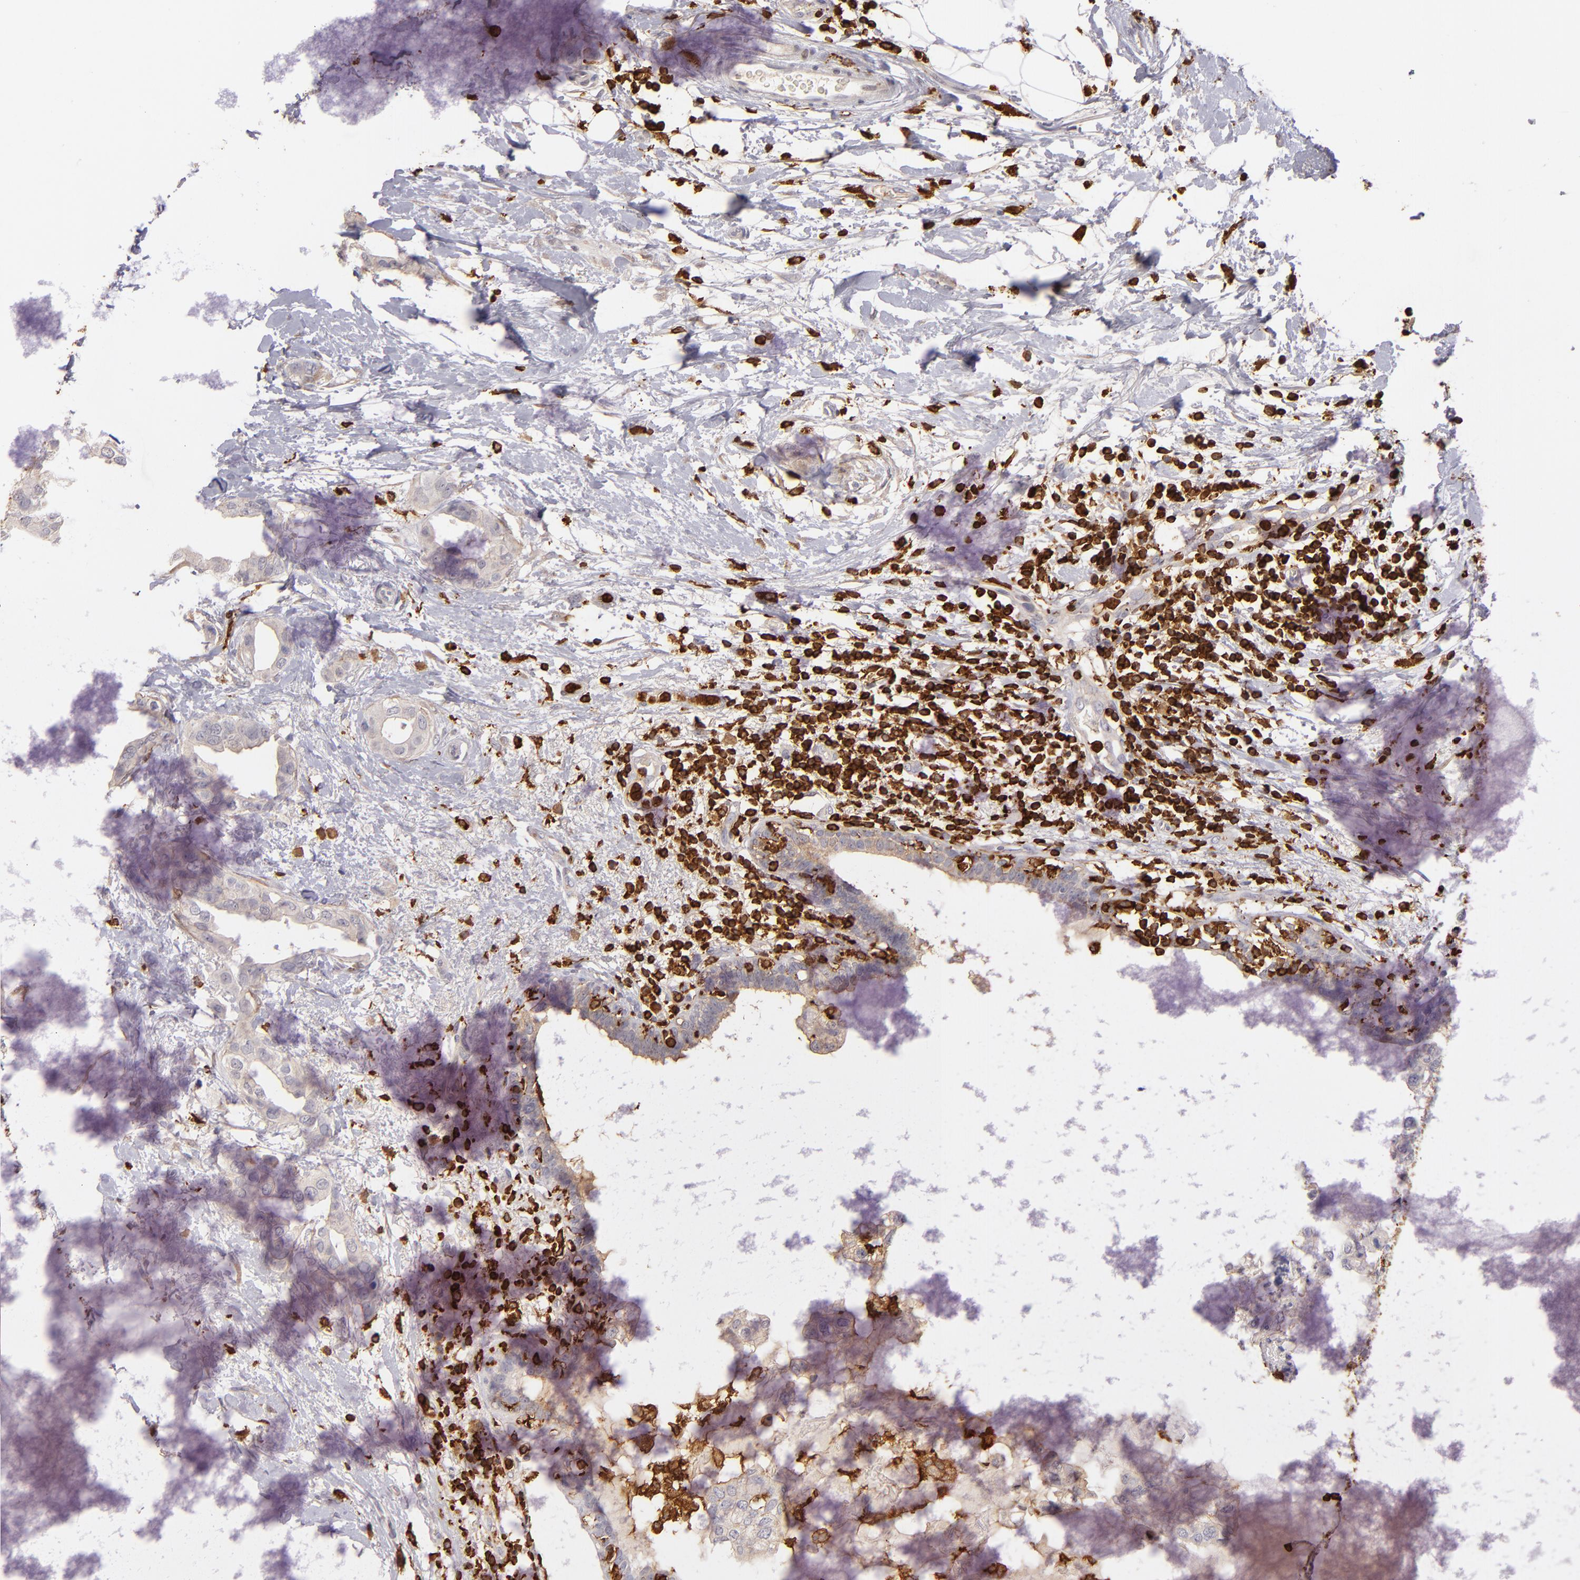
{"staining": {"intensity": "weak", "quantity": ">75%", "location": "cytoplasmic/membranous"}, "tissue": "breast cancer", "cell_type": "Tumor cells", "image_type": "cancer", "snomed": [{"axis": "morphology", "description": "Duct carcinoma"}, {"axis": "topography", "description": "Breast"}], "caption": "Human invasive ductal carcinoma (breast) stained with a protein marker reveals weak staining in tumor cells.", "gene": "WAS", "patient": {"sex": "female", "age": 40}}